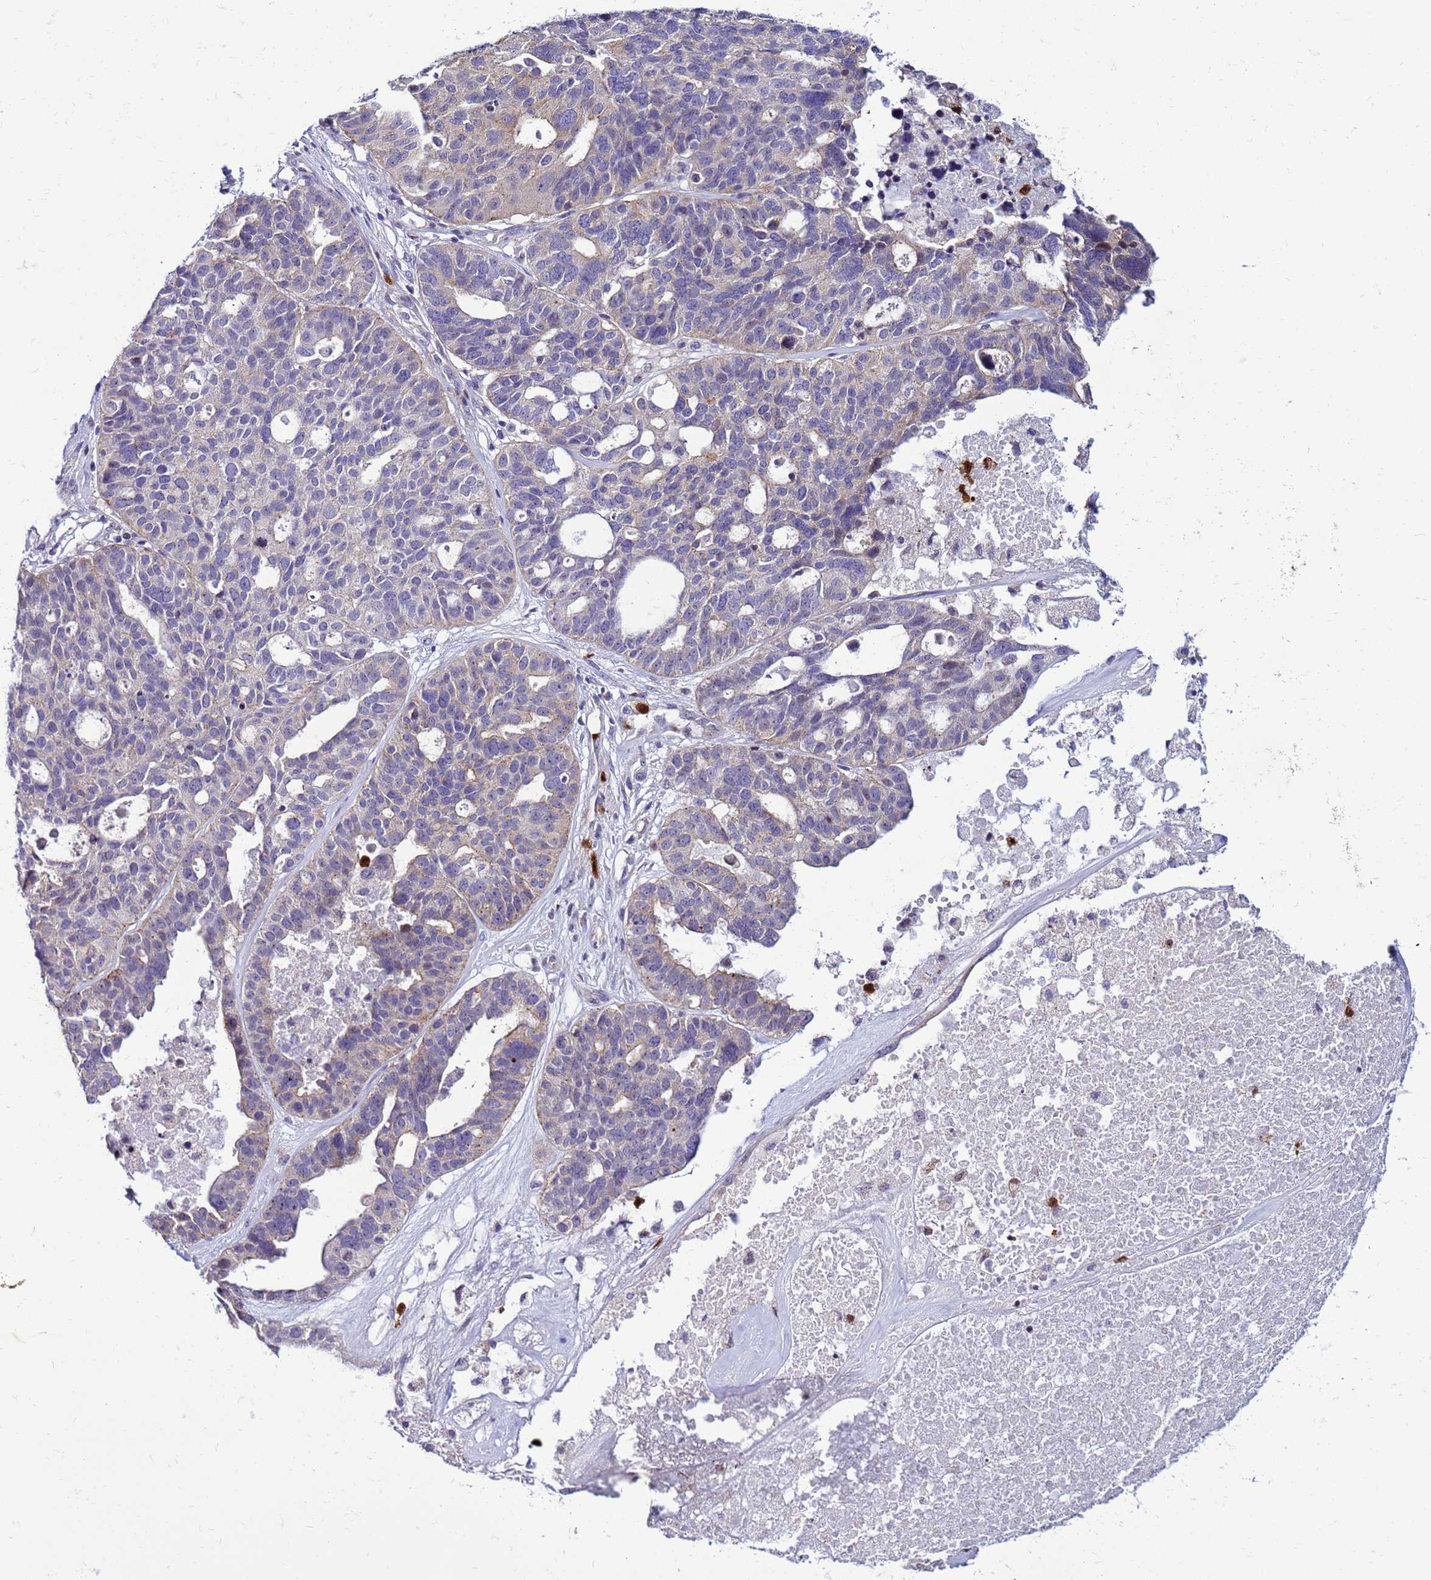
{"staining": {"intensity": "negative", "quantity": "none", "location": "none"}, "tissue": "ovarian cancer", "cell_type": "Tumor cells", "image_type": "cancer", "snomed": [{"axis": "morphology", "description": "Cystadenocarcinoma, serous, NOS"}, {"axis": "topography", "description": "Ovary"}], "caption": "Immunohistochemistry (IHC) histopathology image of human ovarian cancer stained for a protein (brown), which reveals no positivity in tumor cells.", "gene": "VPS4B", "patient": {"sex": "female", "age": 59}}